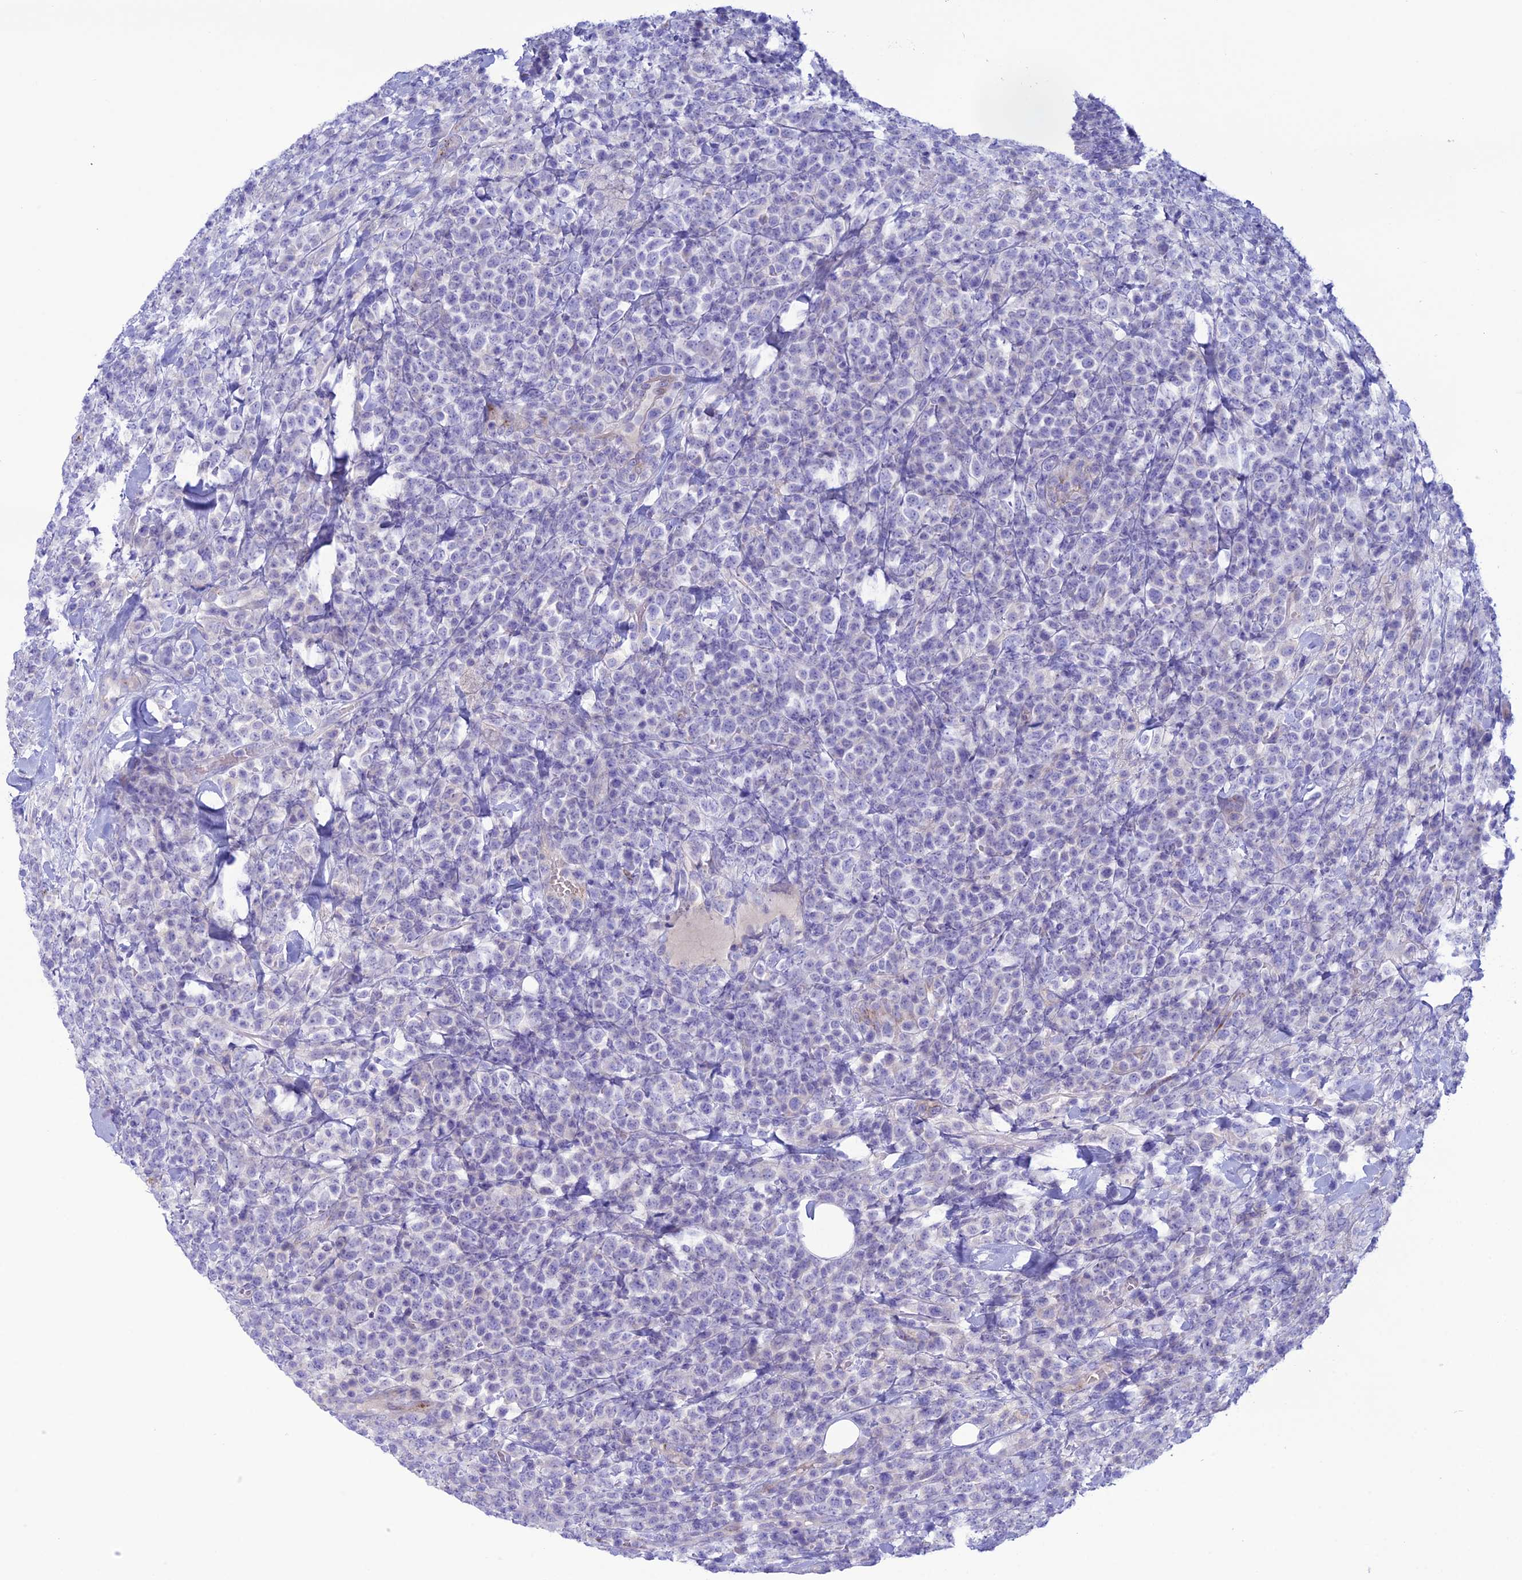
{"staining": {"intensity": "negative", "quantity": "none", "location": "none"}, "tissue": "lymphoma", "cell_type": "Tumor cells", "image_type": "cancer", "snomed": [{"axis": "morphology", "description": "Malignant lymphoma, non-Hodgkin's type, High grade"}, {"axis": "topography", "description": "Colon"}], "caption": "High magnification brightfield microscopy of lymphoma stained with DAB (brown) and counterstained with hematoxylin (blue): tumor cells show no significant positivity.", "gene": "CDC42EP5", "patient": {"sex": "female", "age": 53}}